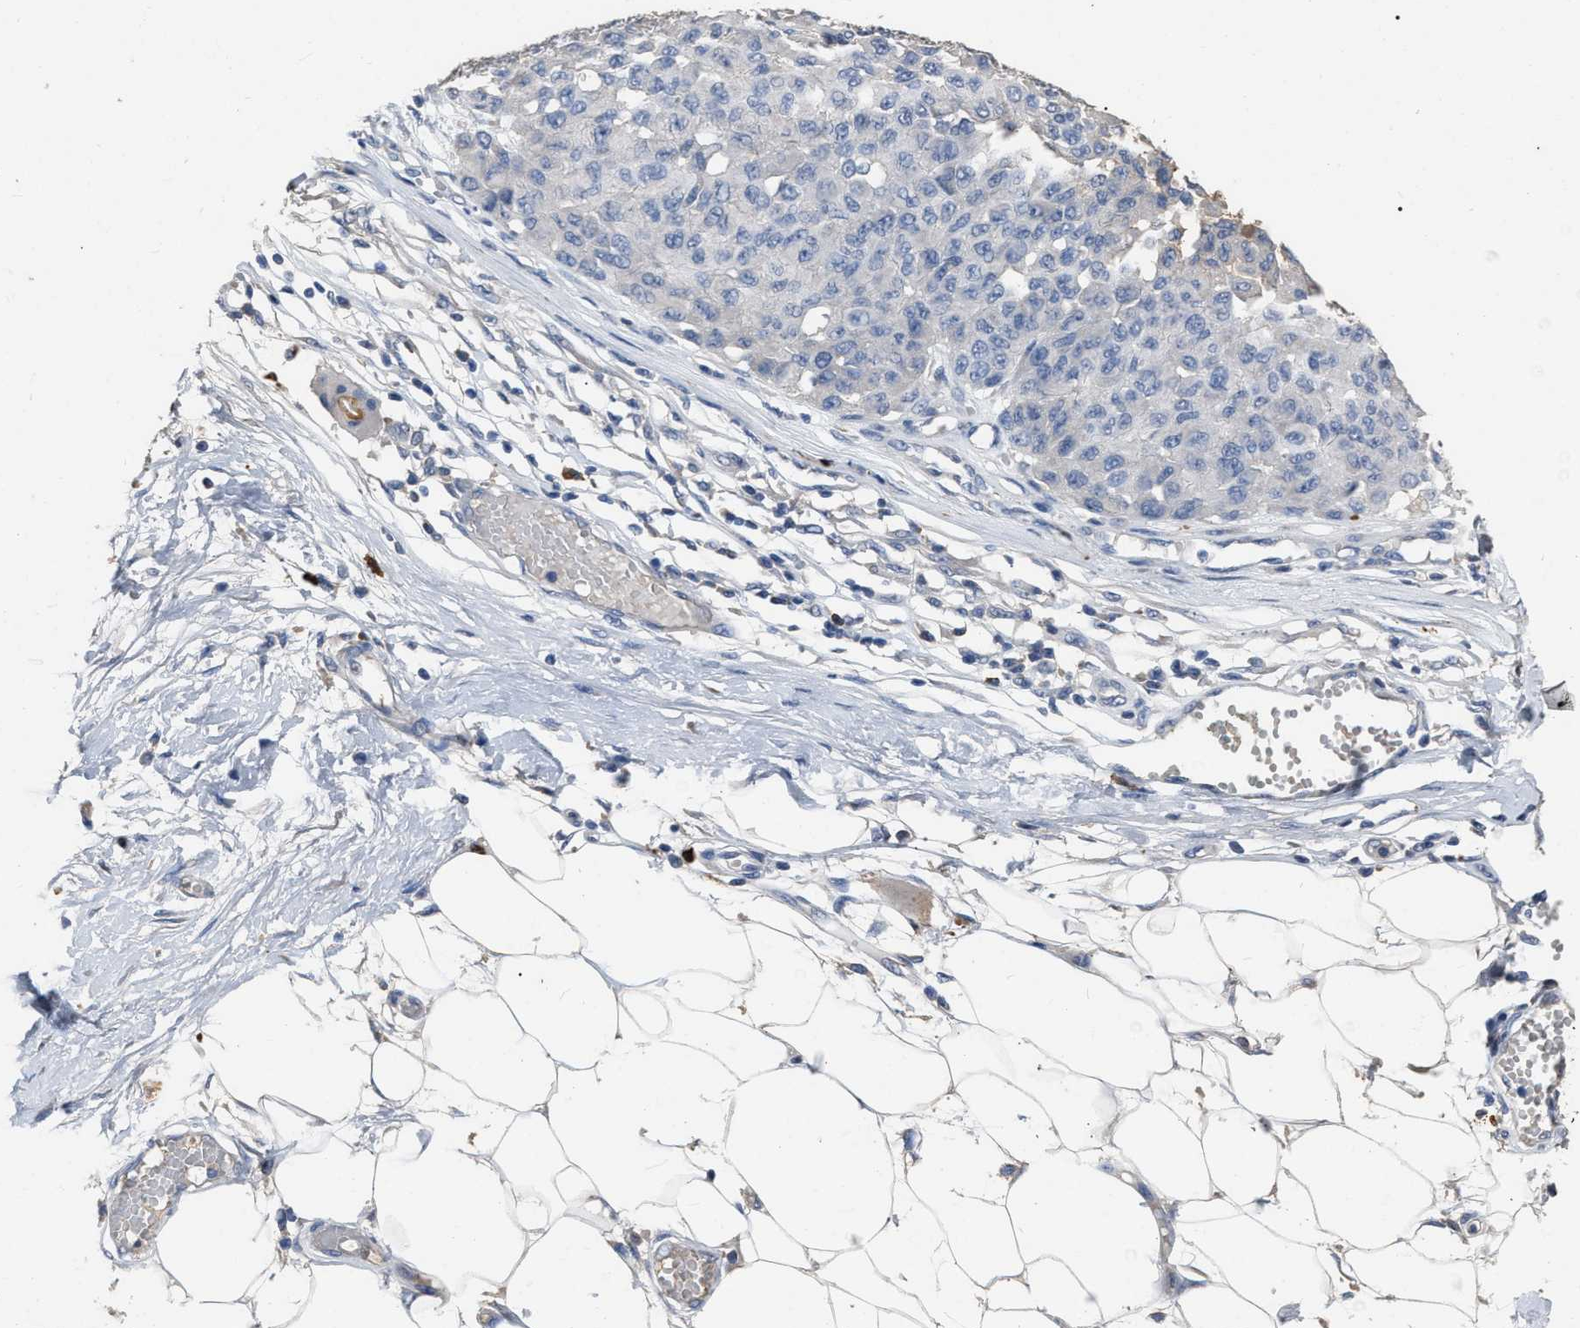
{"staining": {"intensity": "negative", "quantity": "none", "location": "none"}, "tissue": "melanoma", "cell_type": "Tumor cells", "image_type": "cancer", "snomed": [{"axis": "morphology", "description": "Normal tissue, NOS"}, {"axis": "morphology", "description": "Malignant melanoma, NOS"}, {"axis": "topography", "description": "Skin"}], "caption": "Melanoma stained for a protein using IHC displays no positivity tumor cells.", "gene": "HABP2", "patient": {"sex": "male", "age": 62}}